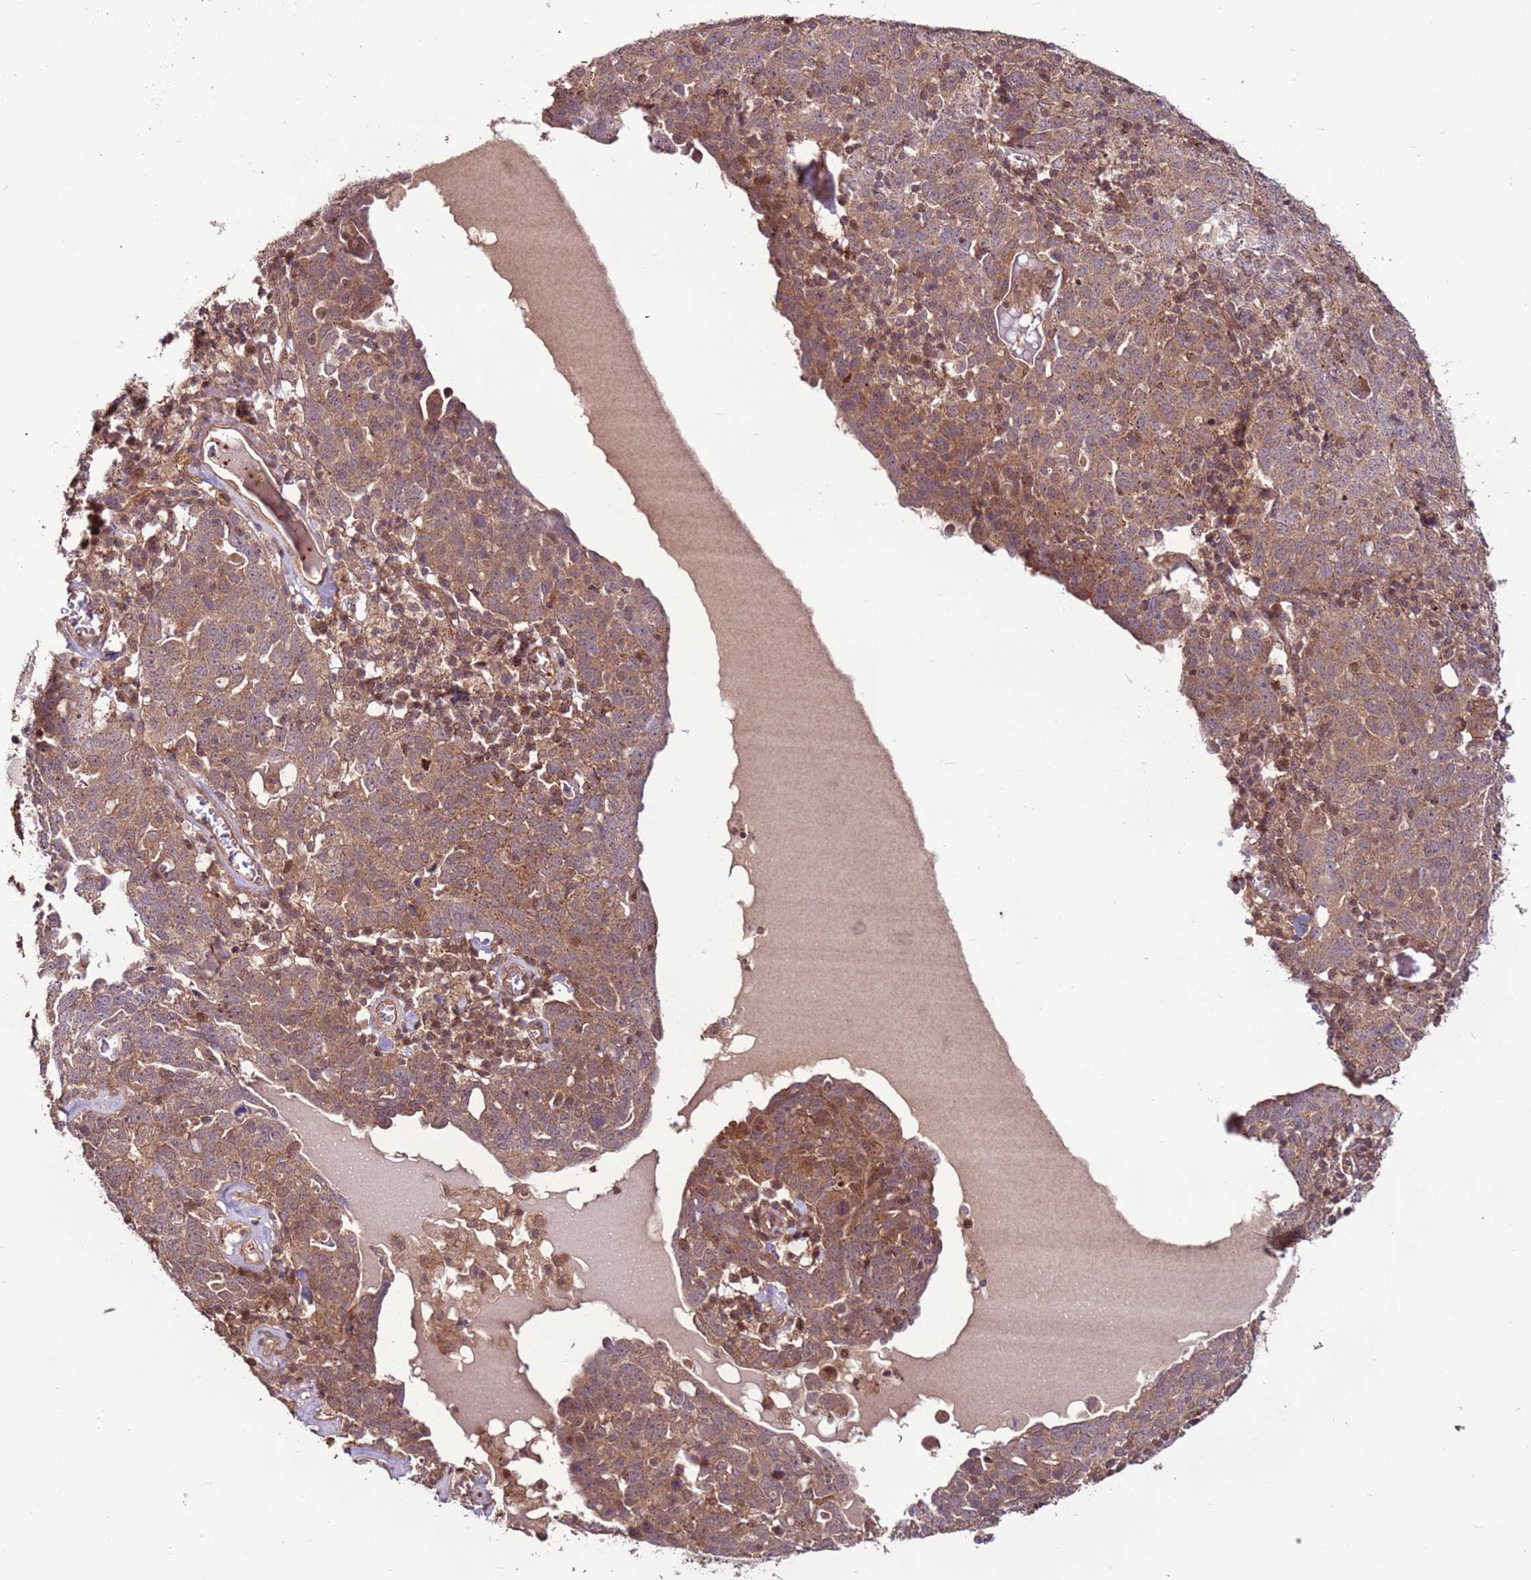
{"staining": {"intensity": "moderate", "quantity": ">75%", "location": "cytoplasmic/membranous,nuclear"}, "tissue": "ovarian cancer", "cell_type": "Tumor cells", "image_type": "cancer", "snomed": [{"axis": "morphology", "description": "Carcinoma, endometroid"}, {"axis": "topography", "description": "Ovary"}], "caption": "Endometroid carcinoma (ovarian) stained for a protein shows moderate cytoplasmic/membranous and nuclear positivity in tumor cells. (DAB (3,3'-diaminobenzidine) IHC with brightfield microscopy, high magnification).", "gene": "CCDC112", "patient": {"sex": "female", "age": 62}}